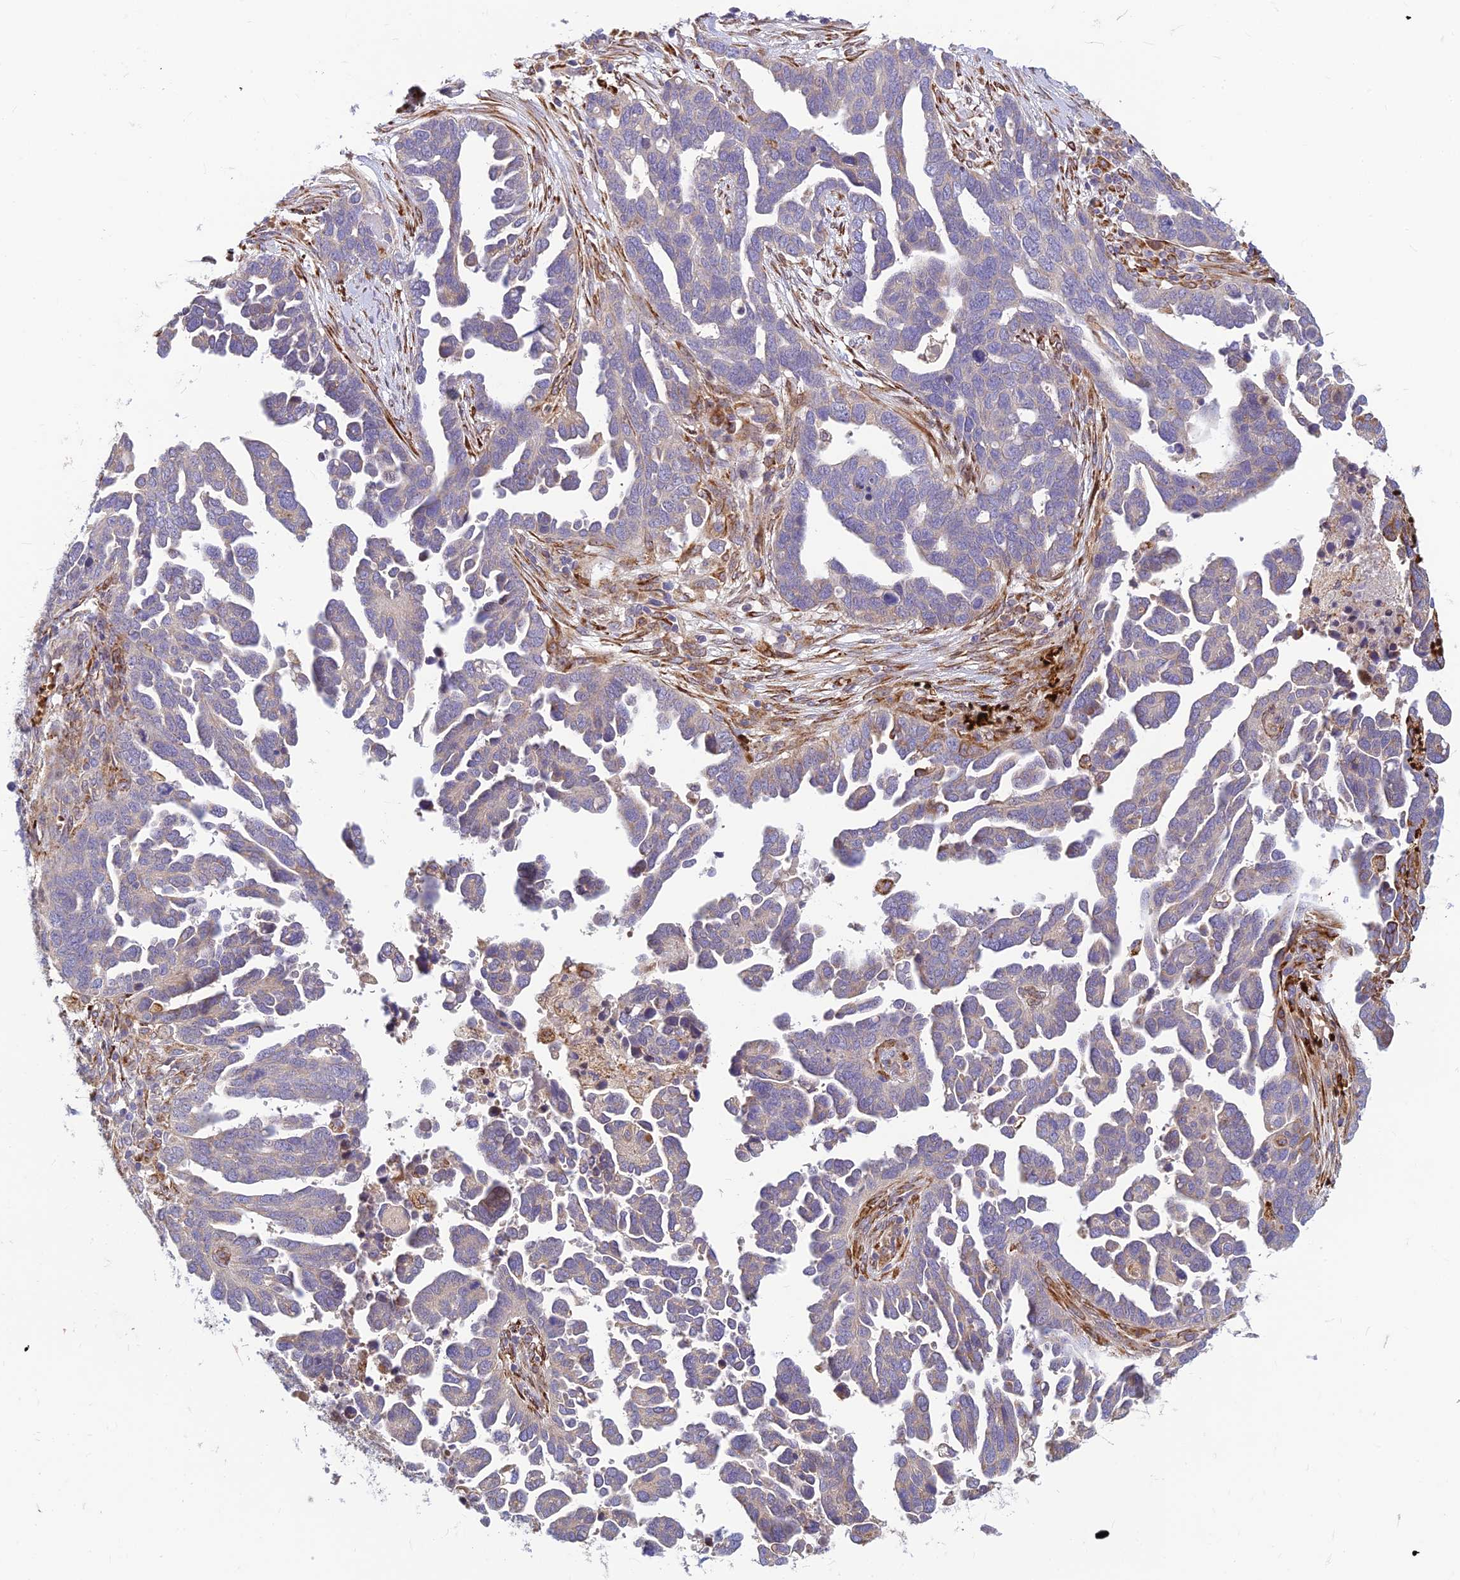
{"staining": {"intensity": "negative", "quantity": "none", "location": "none"}, "tissue": "ovarian cancer", "cell_type": "Tumor cells", "image_type": "cancer", "snomed": [{"axis": "morphology", "description": "Cystadenocarcinoma, serous, NOS"}, {"axis": "topography", "description": "Ovary"}], "caption": "Tumor cells show no significant positivity in ovarian serous cystadenocarcinoma. (DAB immunohistochemistry visualized using brightfield microscopy, high magnification).", "gene": "UFSP2", "patient": {"sex": "female", "age": 54}}